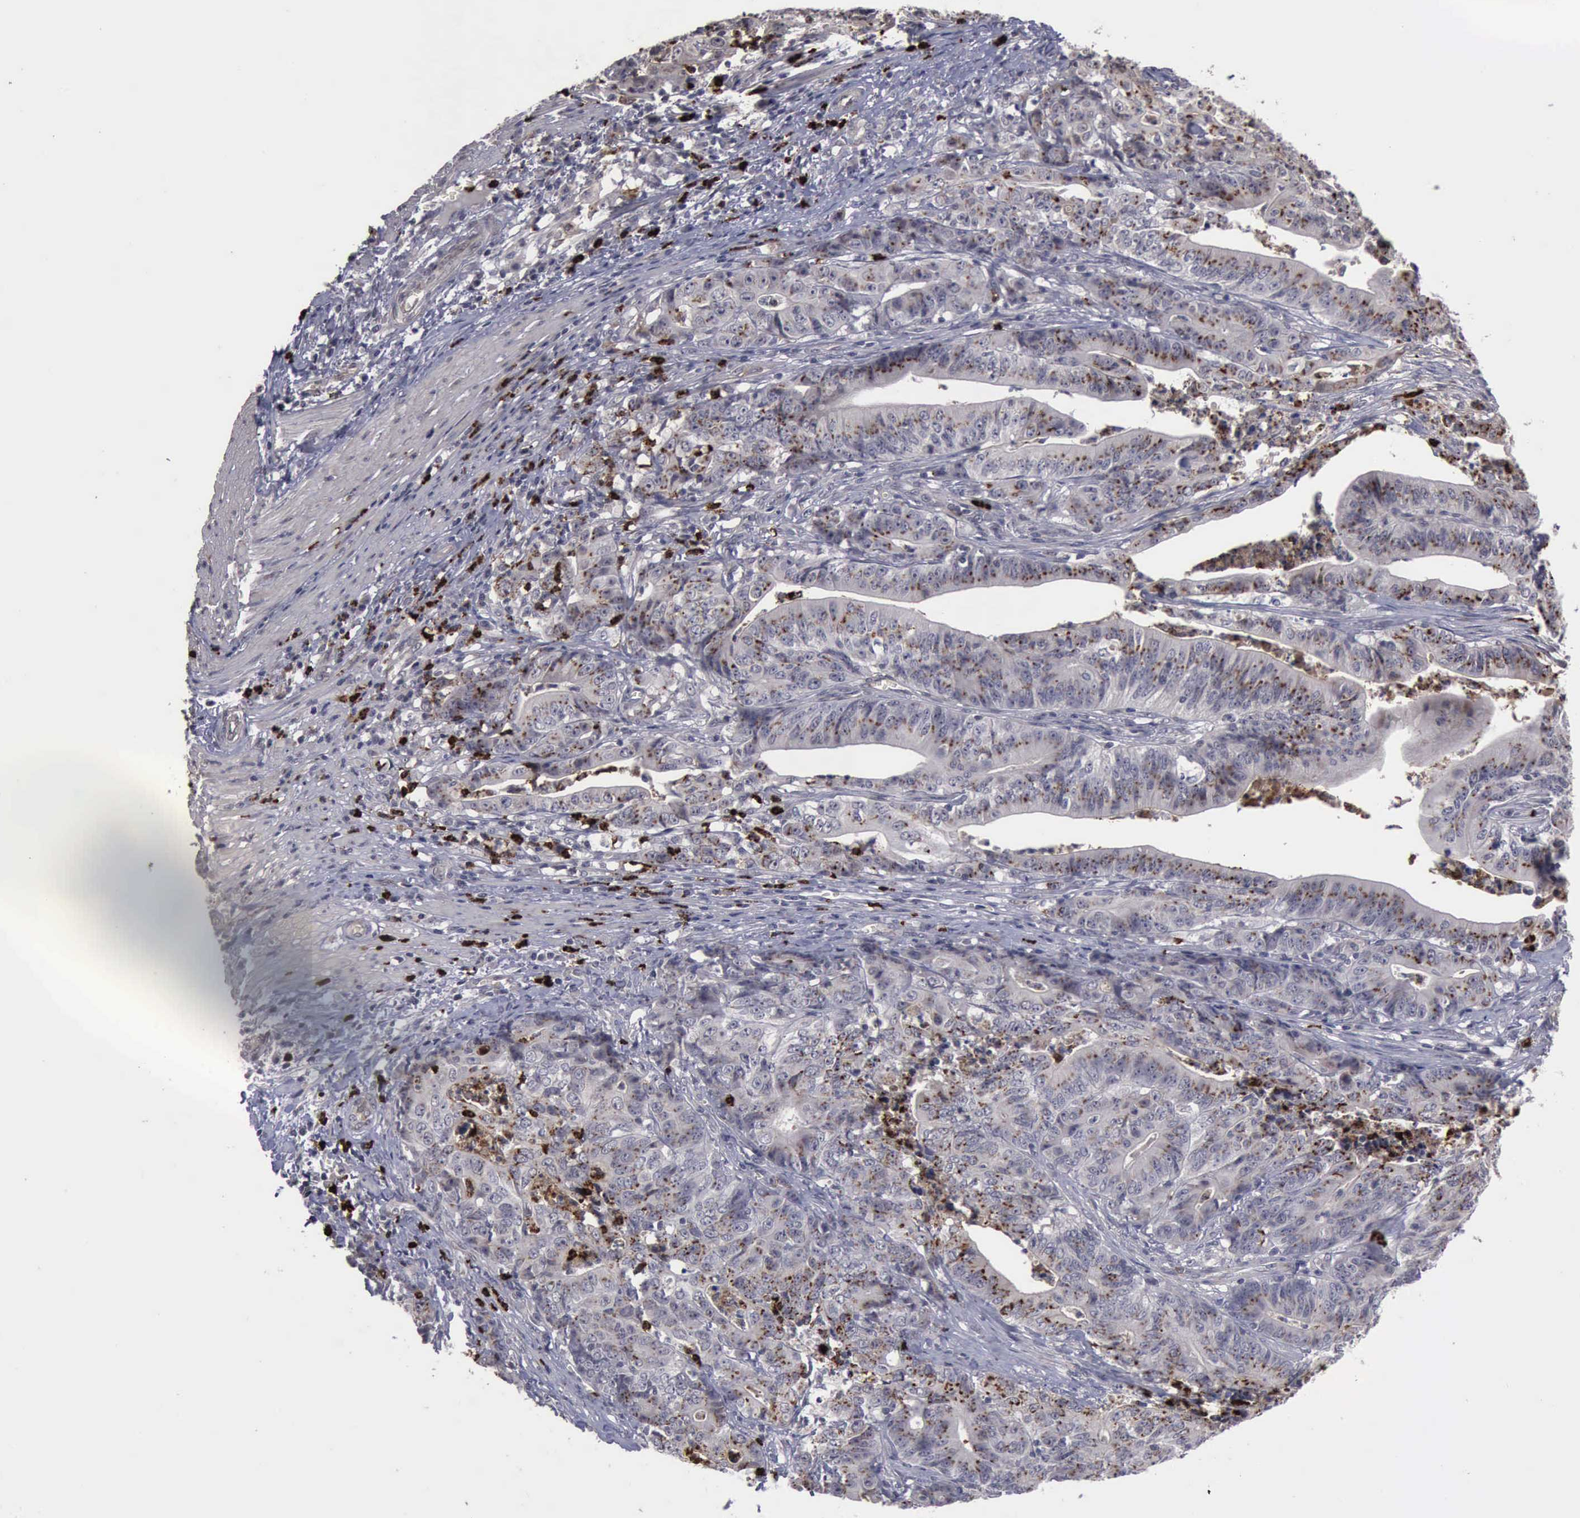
{"staining": {"intensity": "negative", "quantity": "none", "location": "none"}, "tissue": "stomach cancer", "cell_type": "Tumor cells", "image_type": "cancer", "snomed": [{"axis": "morphology", "description": "Adenocarcinoma, NOS"}, {"axis": "topography", "description": "Stomach, lower"}], "caption": "The image demonstrates no significant expression in tumor cells of stomach cancer (adenocarcinoma).", "gene": "MMP9", "patient": {"sex": "female", "age": 86}}